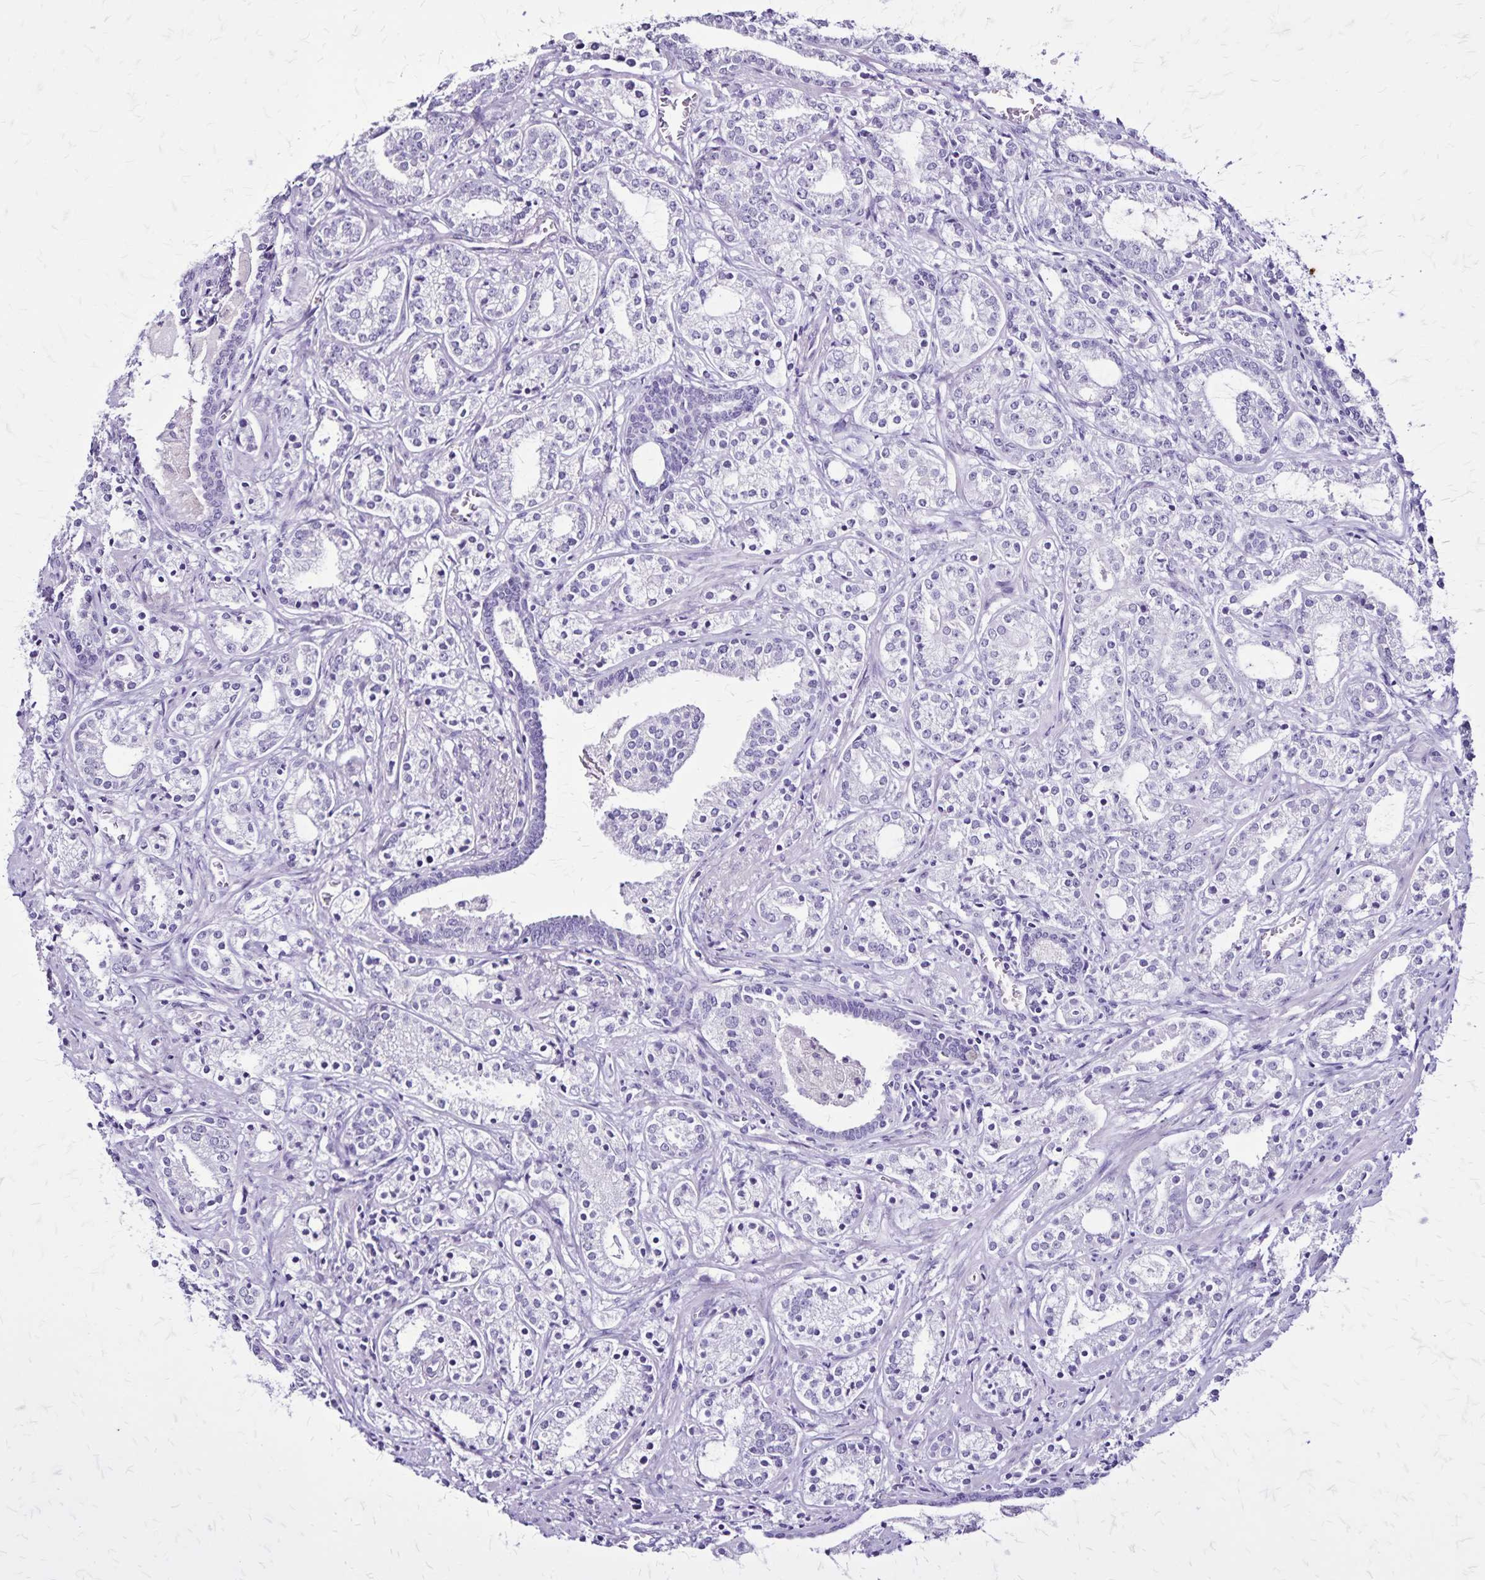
{"staining": {"intensity": "negative", "quantity": "none", "location": "none"}, "tissue": "prostate cancer", "cell_type": "Tumor cells", "image_type": "cancer", "snomed": [{"axis": "morphology", "description": "Adenocarcinoma, Medium grade"}, {"axis": "topography", "description": "Prostate"}], "caption": "IHC micrograph of neoplastic tissue: prostate cancer stained with DAB (3,3'-diaminobenzidine) demonstrates no significant protein expression in tumor cells.", "gene": "KRT2", "patient": {"sex": "male", "age": 57}}